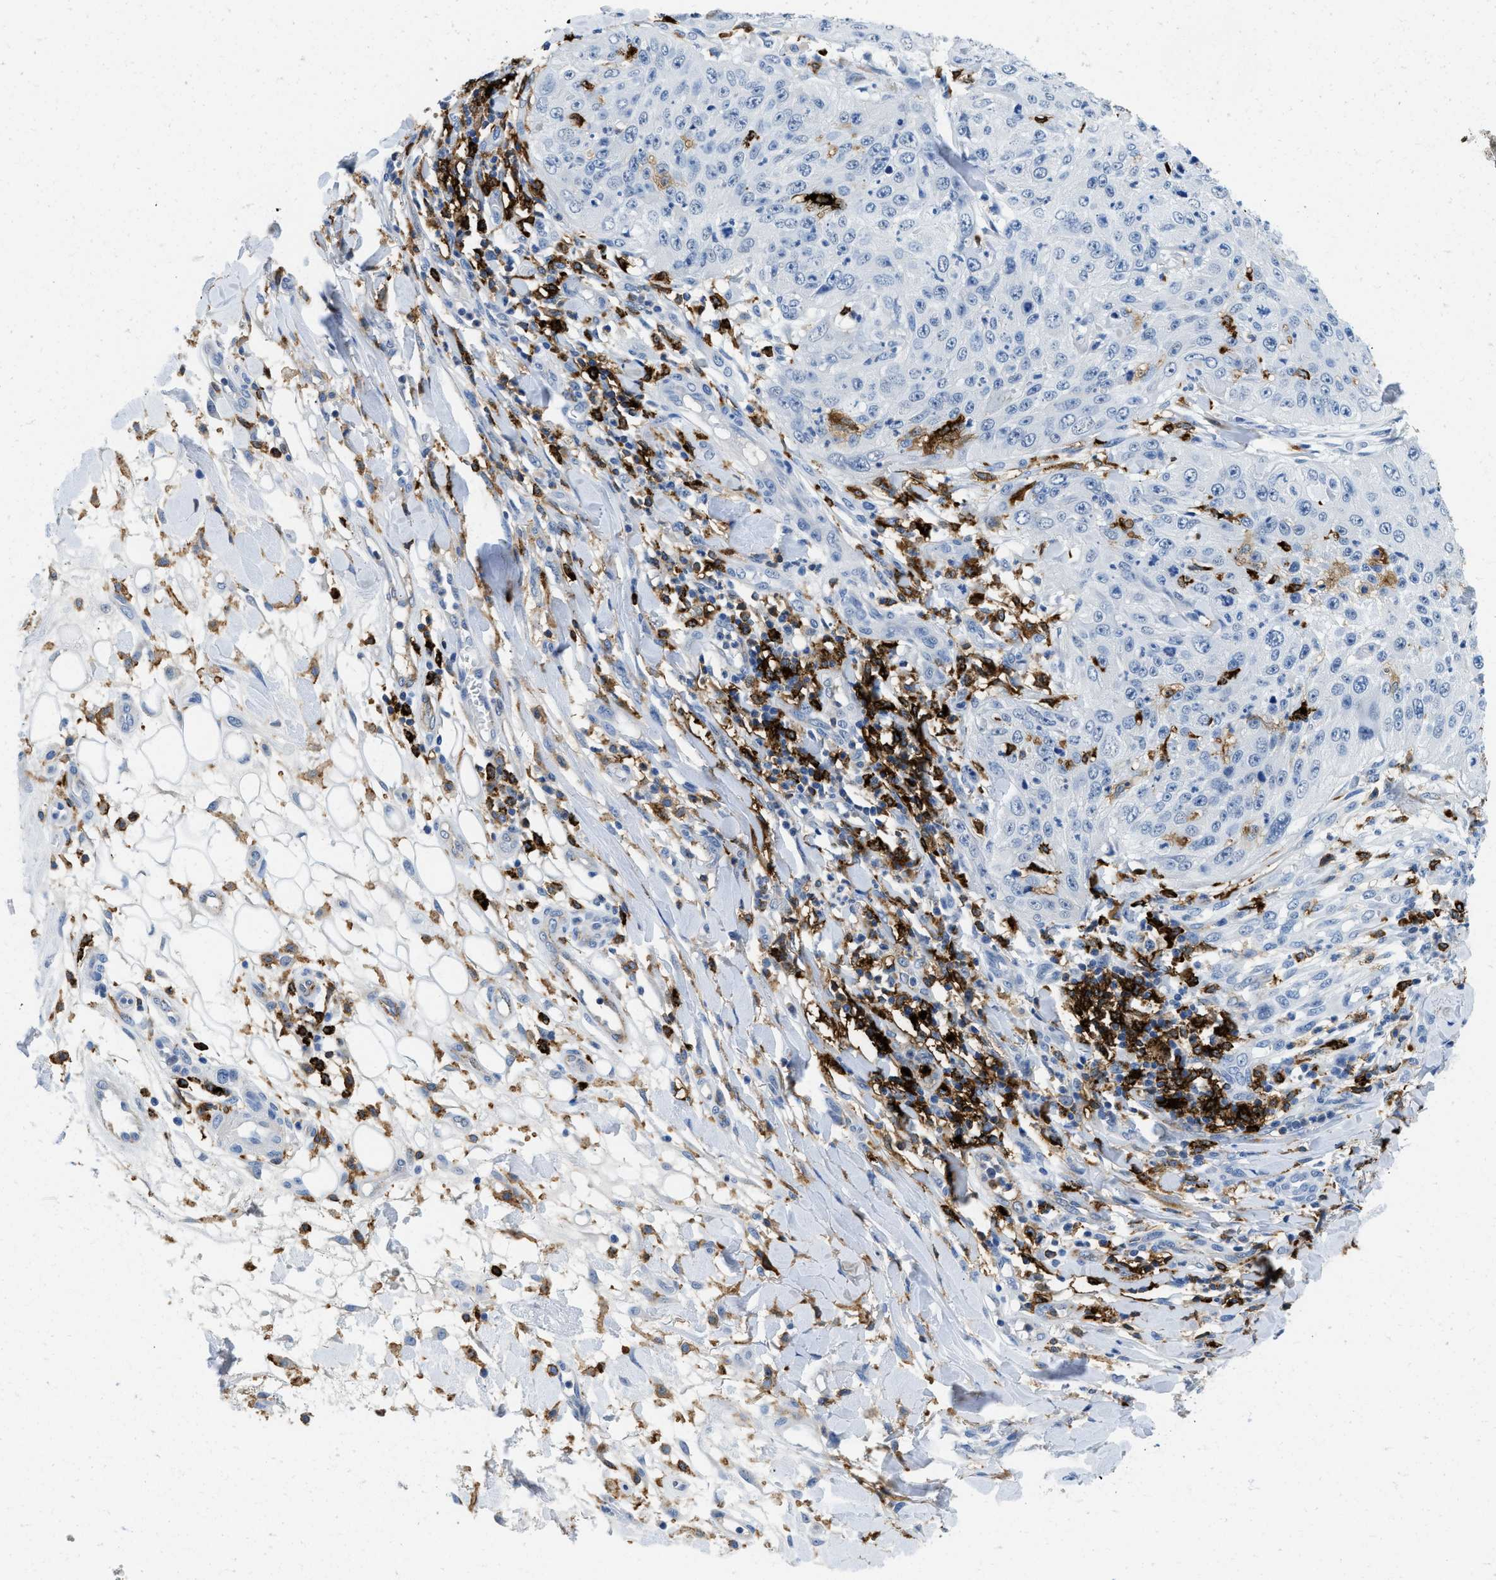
{"staining": {"intensity": "negative", "quantity": "none", "location": "none"}, "tissue": "skin cancer", "cell_type": "Tumor cells", "image_type": "cancer", "snomed": [{"axis": "morphology", "description": "Squamous cell carcinoma, NOS"}, {"axis": "topography", "description": "Skin"}], "caption": "The photomicrograph shows no significant expression in tumor cells of skin squamous cell carcinoma.", "gene": "CD226", "patient": {"sex": "female", "age": 80}}